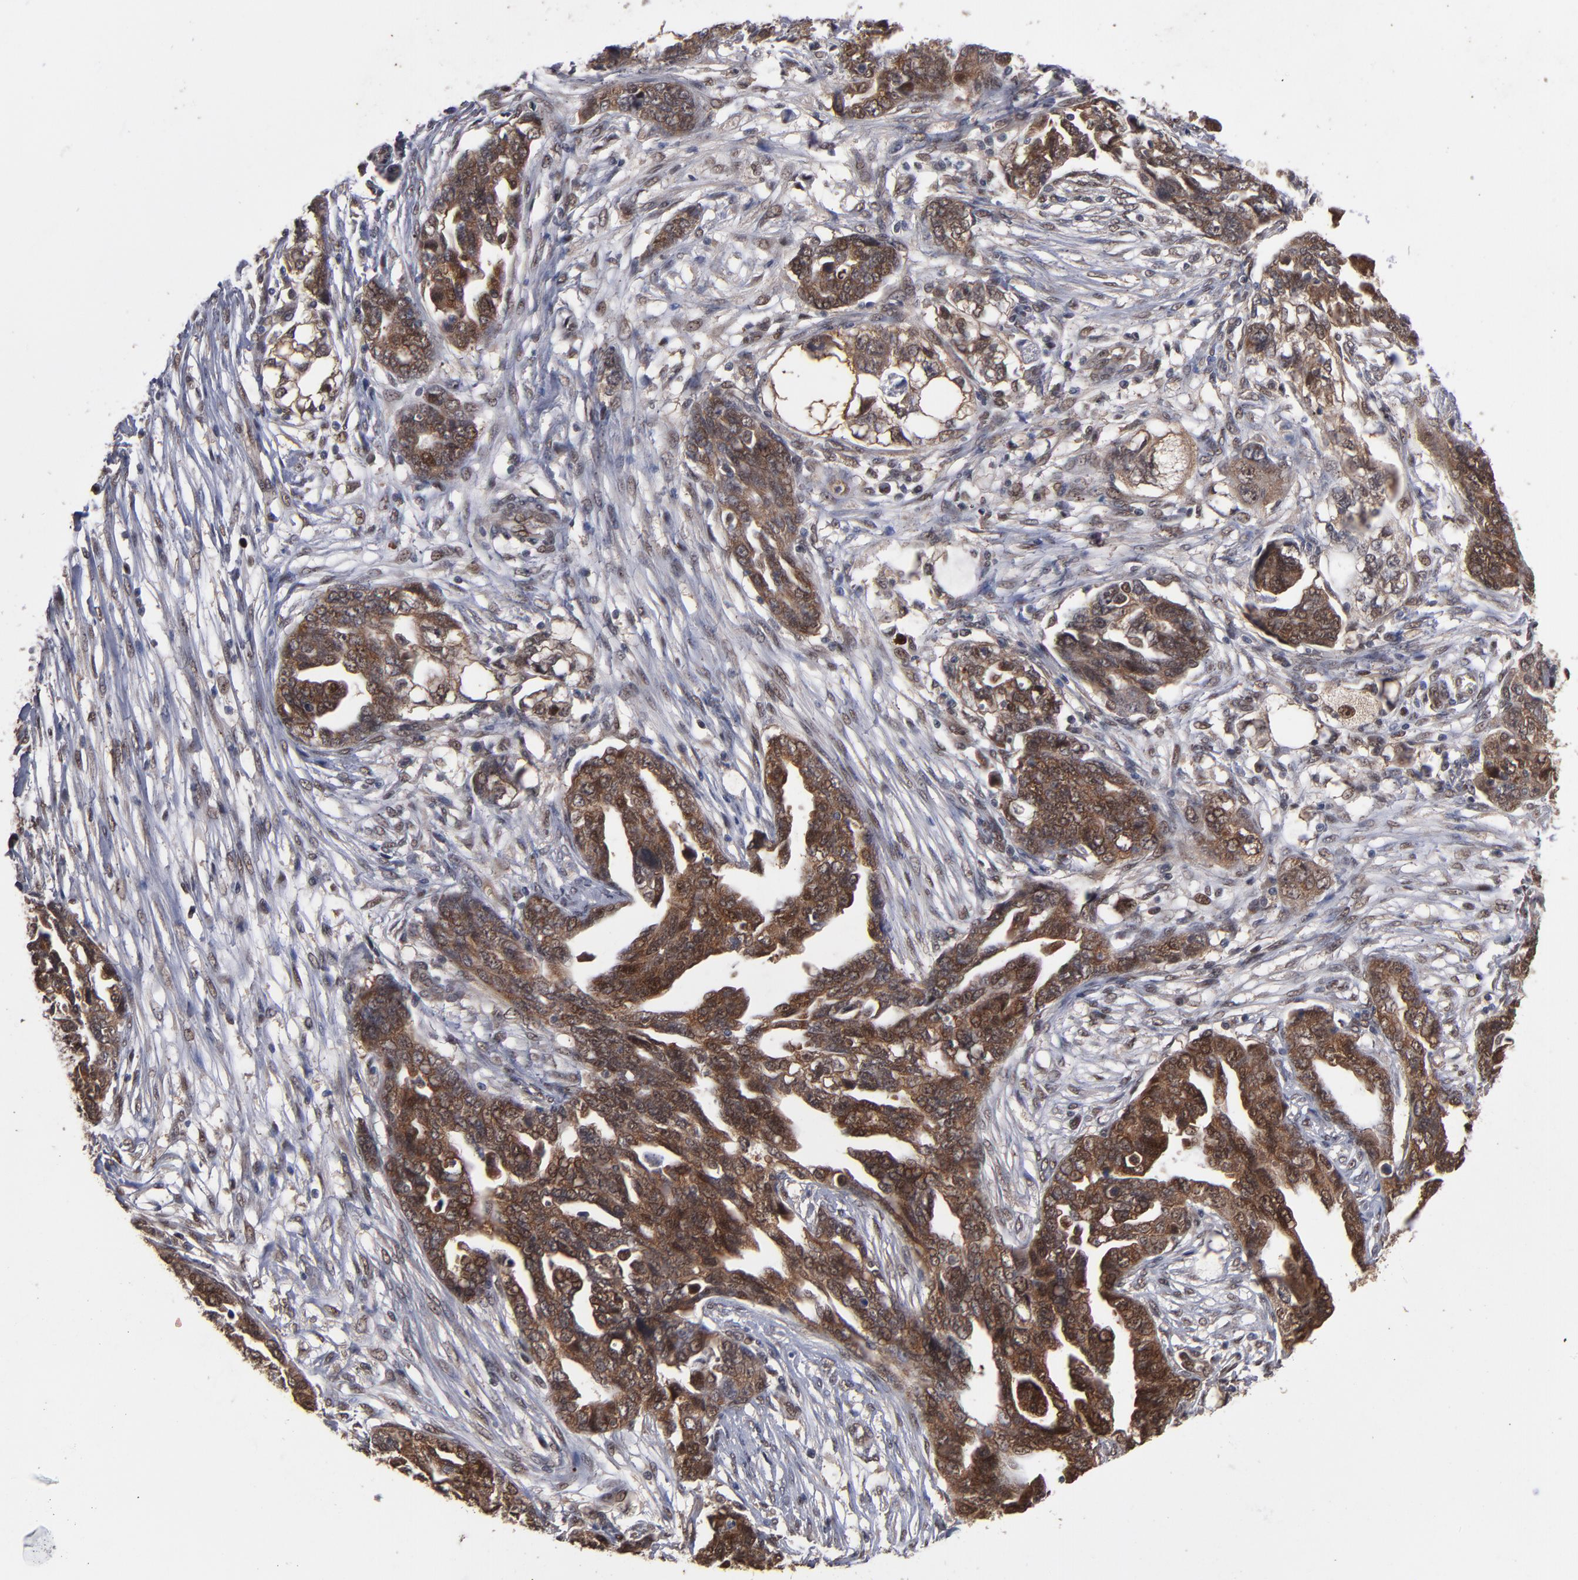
{"staining": {"intensity": "moderate", "quantity": "25%-75%", "location": "cytoplasmic/membranous"}, "tissue": "ovarian cancer", "cell_type": "Tumor cells", "image_type": "cancer", "snomed": [{"axis": "morphology", "description": "Normal tissue, NOS"}, {"axis": "morphology", "description": "Cystadenocarcinoma, serous, NOS"}, {"axis": "topography", "description": "Fallopian tube"}, {"axis": "topography", "description": "Ovary"}], "caption": "A brown stain labels moderate cytoplasmic/membranous positivity of a protein in human ovarian cancer tumor cells. The staining is performed using DAB (3,3'-diaminobenzidine) brown chromogen to label protein expression. The nuclei are counter-stained blue using hematoxylin.", "gene": "HUWE1", "patient": {"sex": "female", "age": 56}}